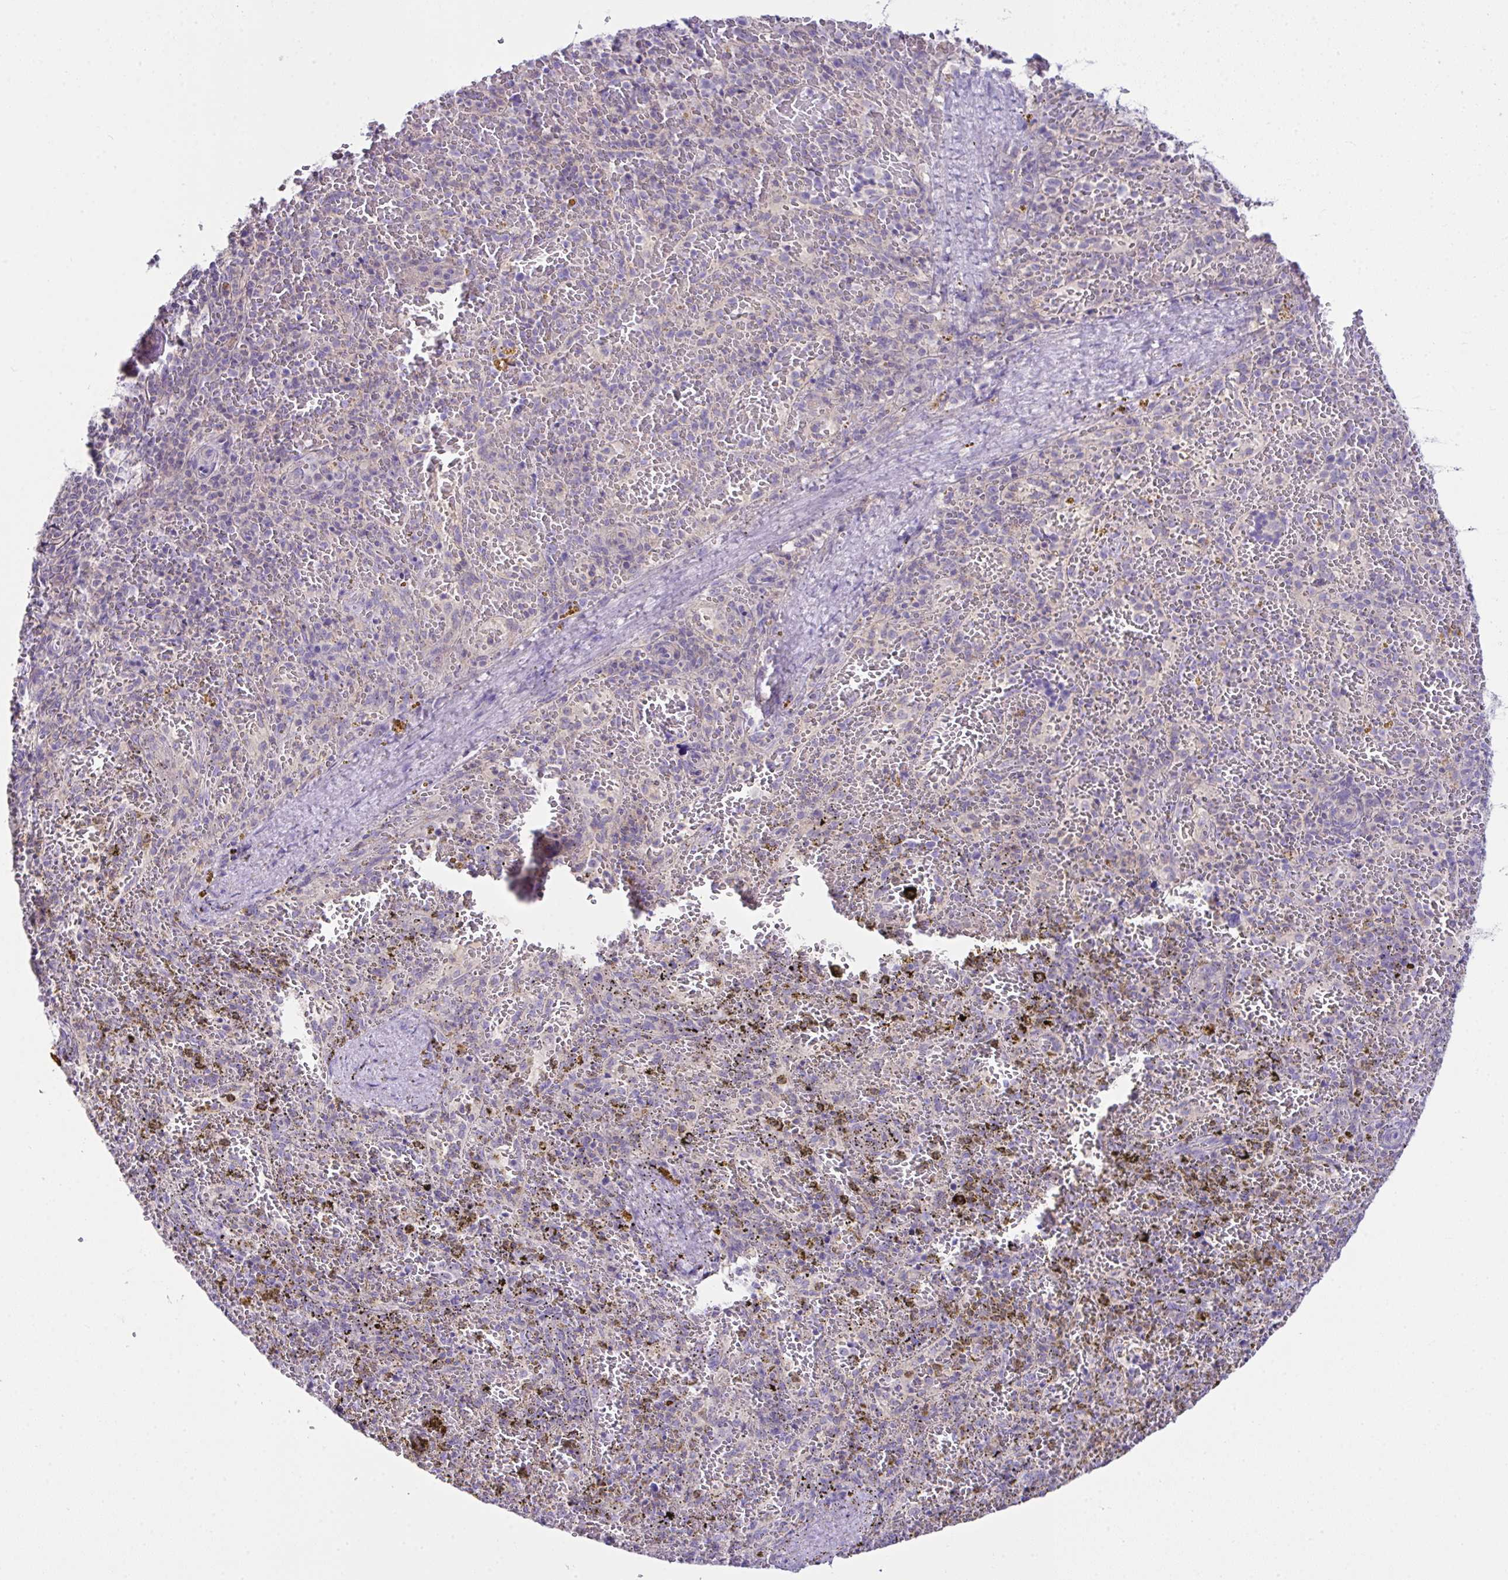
{"staining": {"intensity": "weak", "quantity": "<25%", "location": "cytoplasmic/membranous"}, "tissue": "spleen", "cell_type": "Cells in red pulp", "image_type": "normal", "snomed": [{"axis": "morphology", "description": "Normal tissue, NOS"}, {"axis": "topography", "description": "Spleen"}], "caption": "High power microscopy histopathology image of an immunohistochemistry image of unremarkable spleen, revealing no significant staining in cells in red pulp.", "gene": "D2HGDH", "patient": {"sex": "female", "age": 50}}